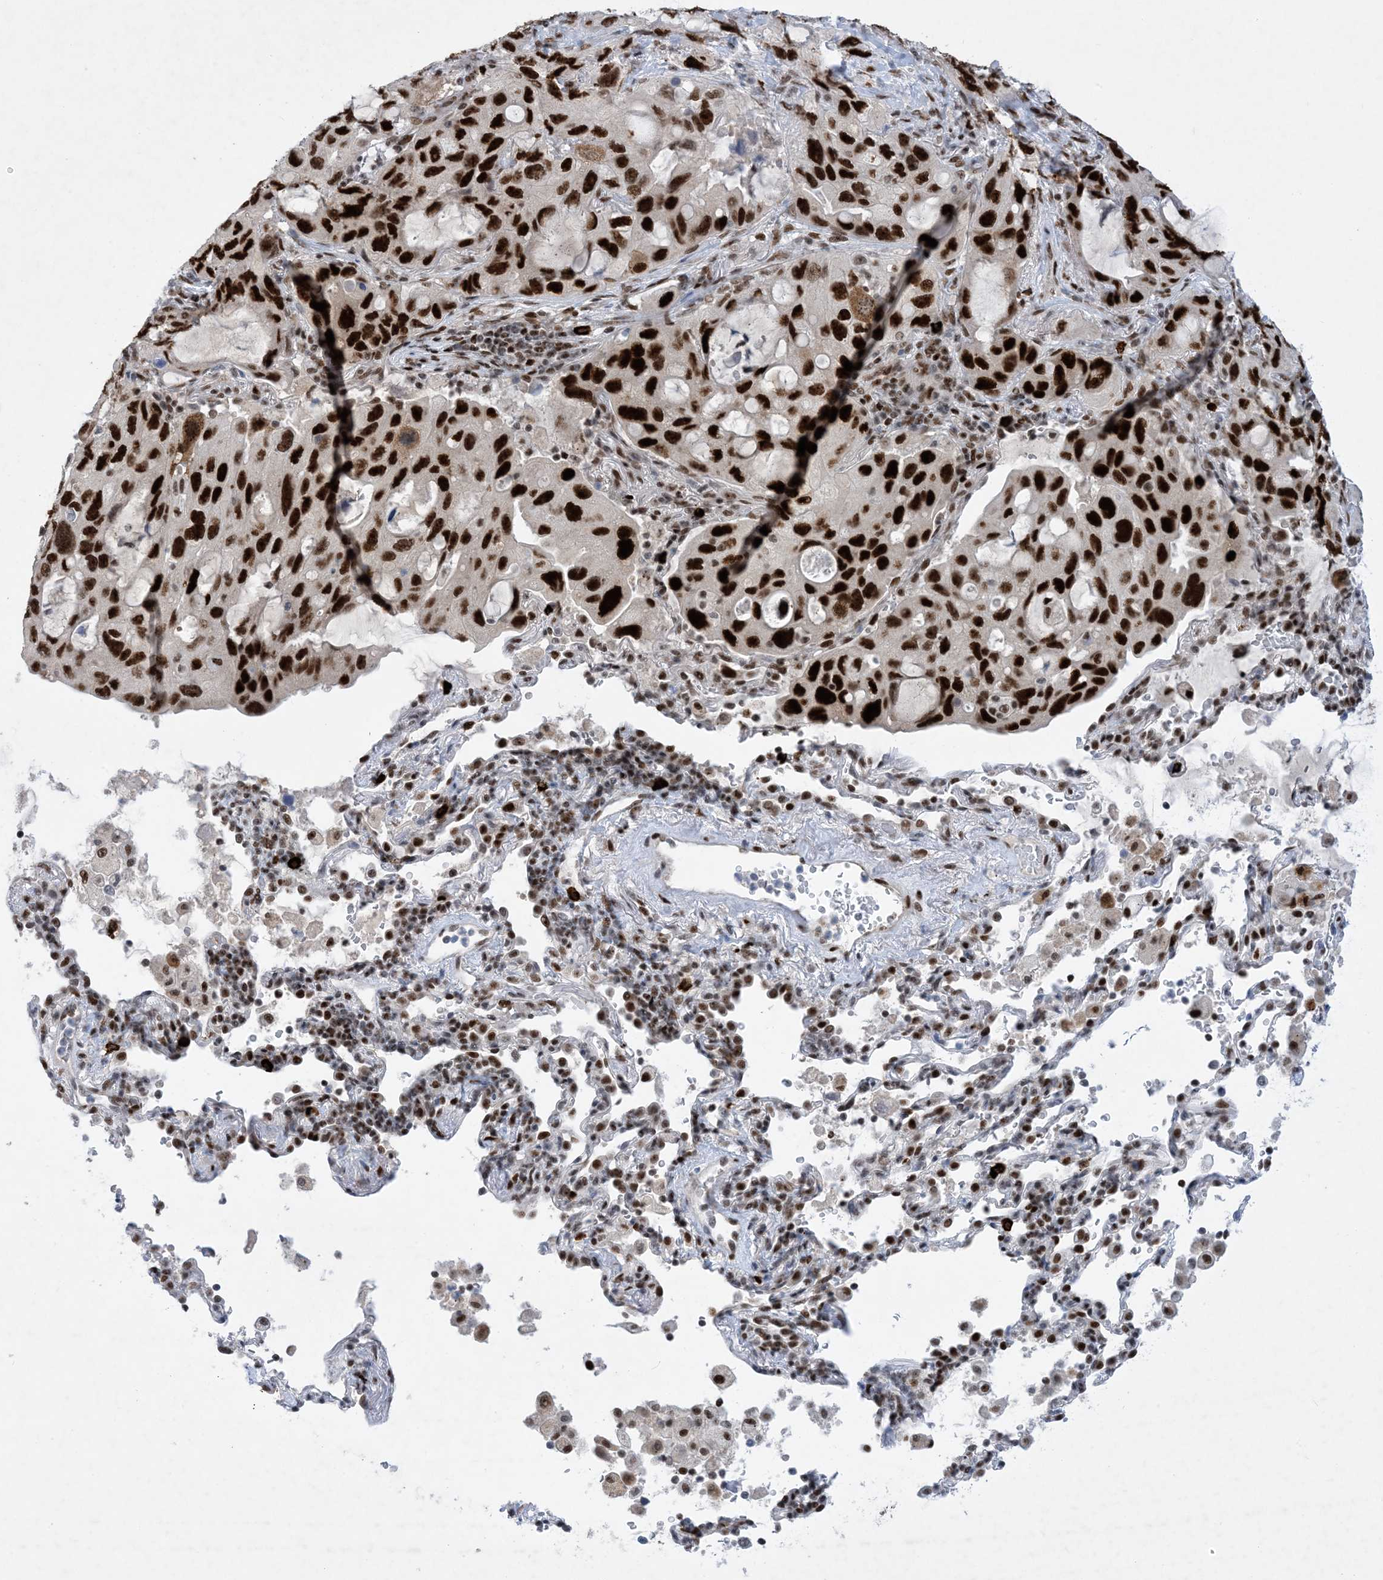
{"staining": {"intensity": "strong", "quantity": ">75%", "location": "nuclear"}, "tissue": "lung cancer", "cell_type": "Tumor cells", "image_type": "cancer", "snomed": [{"axis": "morphology", "description": "Squamous cell carcinoma, NOS"}, {"axis": "topography", "description": "Lung"}], "caption": "IHC micrograph of squamous cell carcinoma (lung) stained for a protein (brown), which exhibits high levels of strong nuclear expression in about >75% of tumor cells.", "gene": "TSPYL1", "patient": {"sex": "female", "age": 73}}